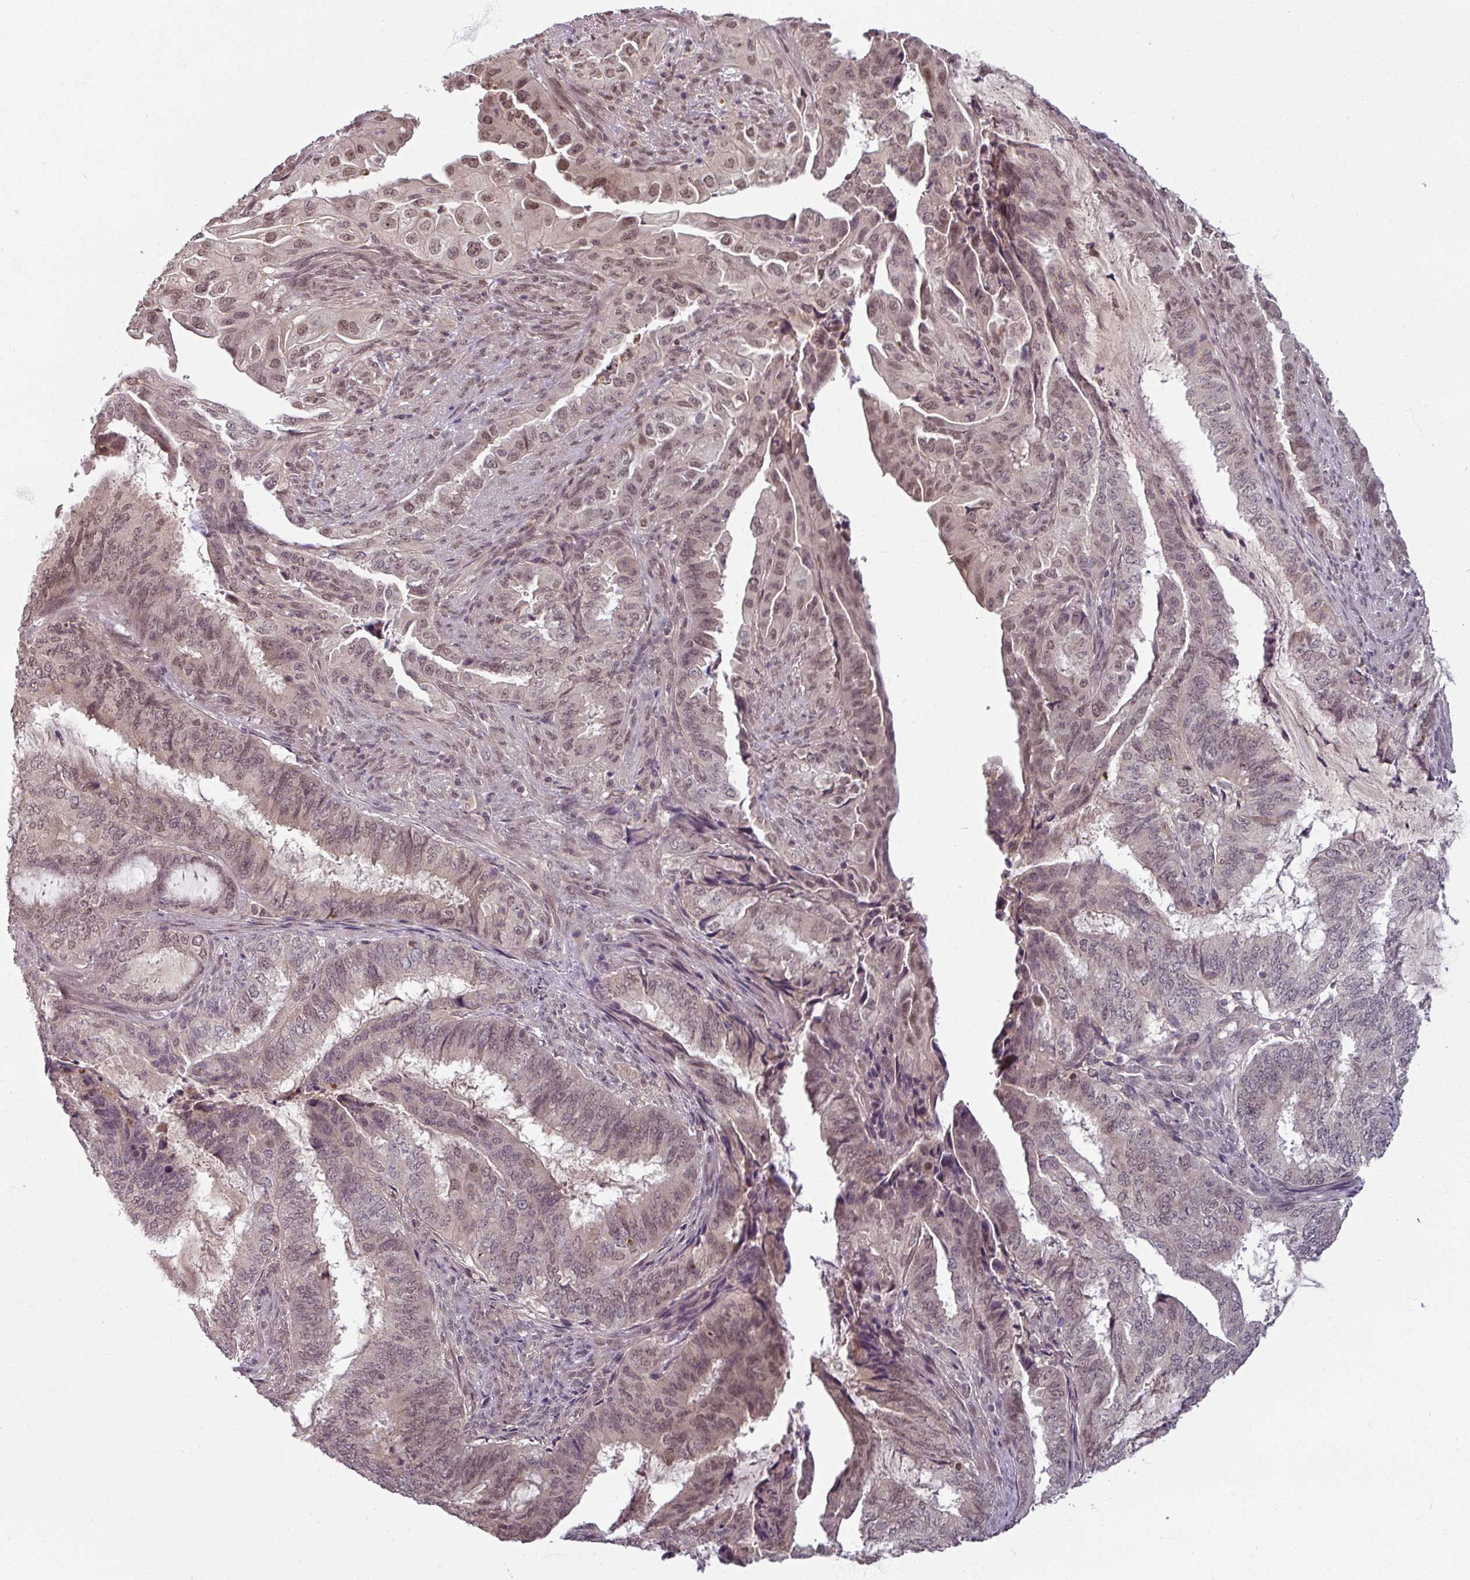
{"staining": {"intensity": "moderate", "quantity": "25%-75%", "location": "nuclear"}, "tissue": "endometrial cancer", "cell_type": "Tumor cells", "image_type": "cancer", "snomed": [{"axis": "morphology", "description": "Adenocarcinoma, NOS"}, {"axis": "topography", "description": "Endometrium"}], "caption": "IHC of human endometrial cancer (adenocarcinoma) exhibits medium levels of moderate nuclear staining in about 25%-75% of tumor cells.", "gene": "POLR2G", "patient": {"sex": "female", "age": 51}}